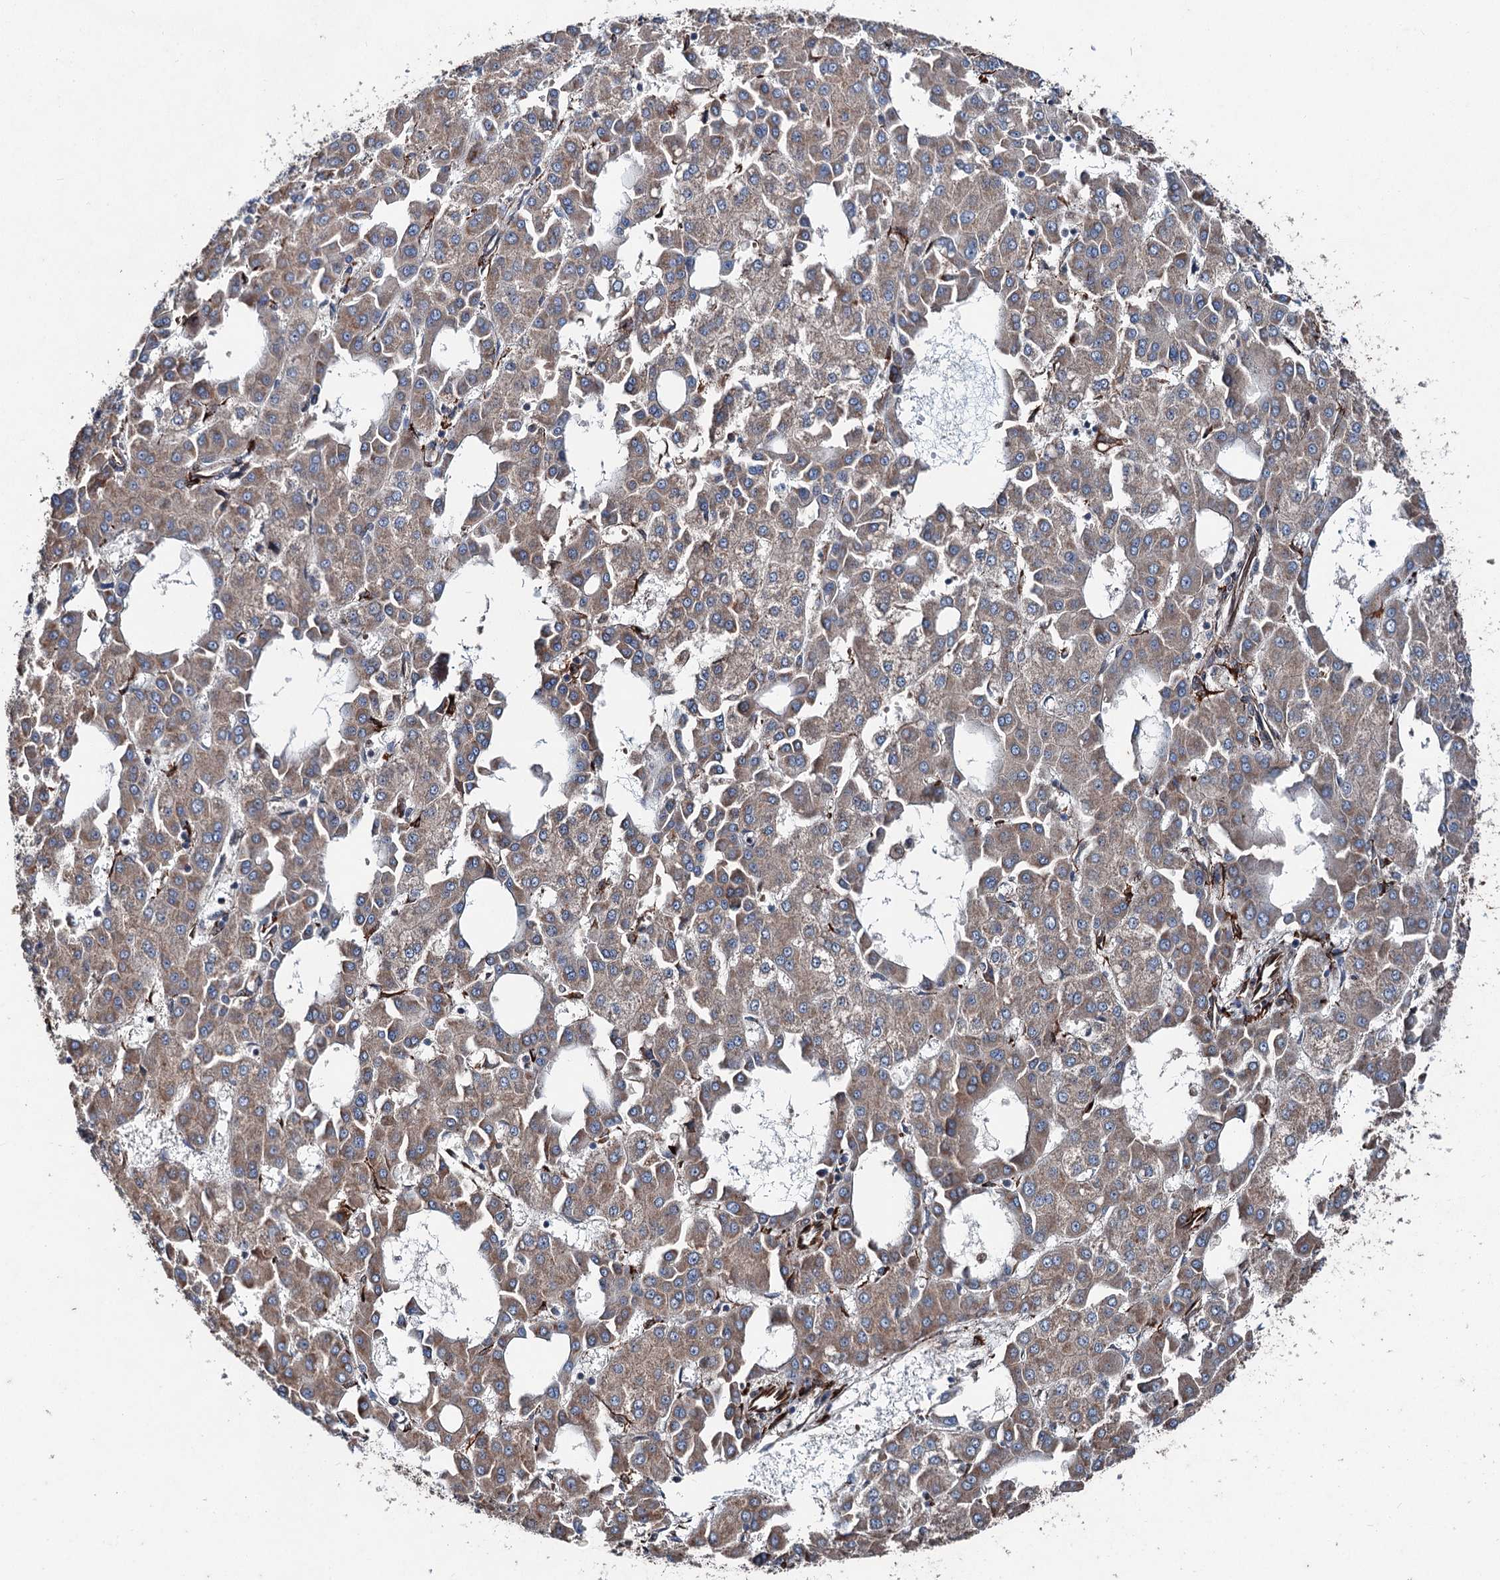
{"staining": {"intensity": "moderate", "quantity": ">75%", "location": "cytoplasmic/membranous"}, "tissue": "liver cancer", "cell_type": "Tumor cells", "image_type": "cancer", "snomed": [{"axis": "morphology", "description": "Carcinoma, Hepatocellular, NOS"}, {"axis": "topography", "description": "Liver"}], "caption": "Immunohistochemistry image of liver hepatocellular carcinoma stained for a protein (brown), which shows medium levels of moderate cytoplasmic/membranous positivity in about >75% of tumor cells.", "gene": "DDIAS", "patient": {"sex": "male", "age": 47}}